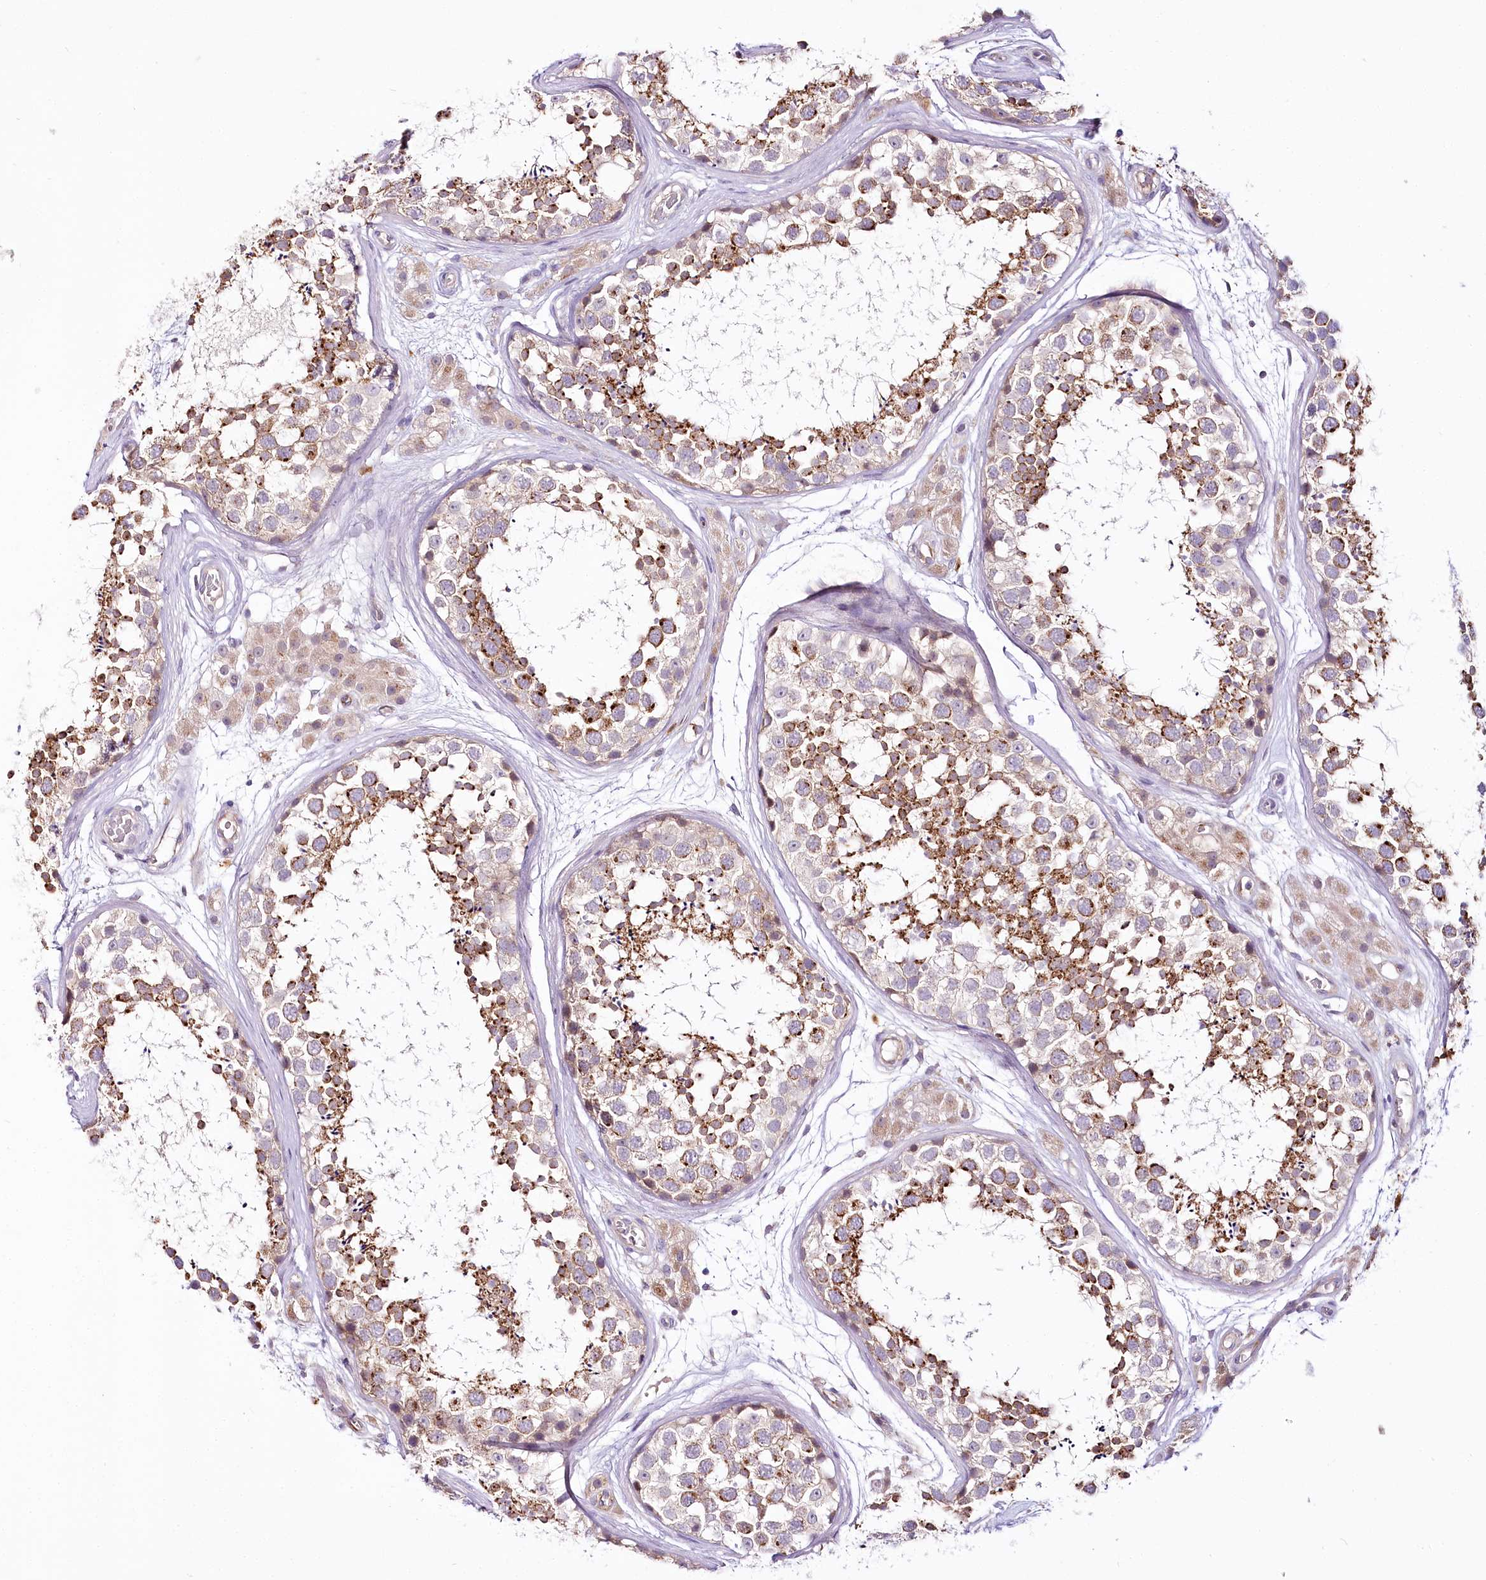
{"staining": {"intensity": "strong", "quantity": "25%-75%", "location": "cytoplasmic/membranous"}, "tissue": "testis", "cell_type": "Cells in seminiferous ducts", "image_type": "normal", "snomed": [{"axis": "morphology", "description": "Normal tissue, NOS"}, {"axis": "topography", "description": "Testis"}], "caption": "A brown stain highlights strong cytoplasmic/membranous expression of a protein in cells in seminiferous ducts of benign human testis.", "gene": "VWA5A", "patient": {"sex": "male", "age": 56}}